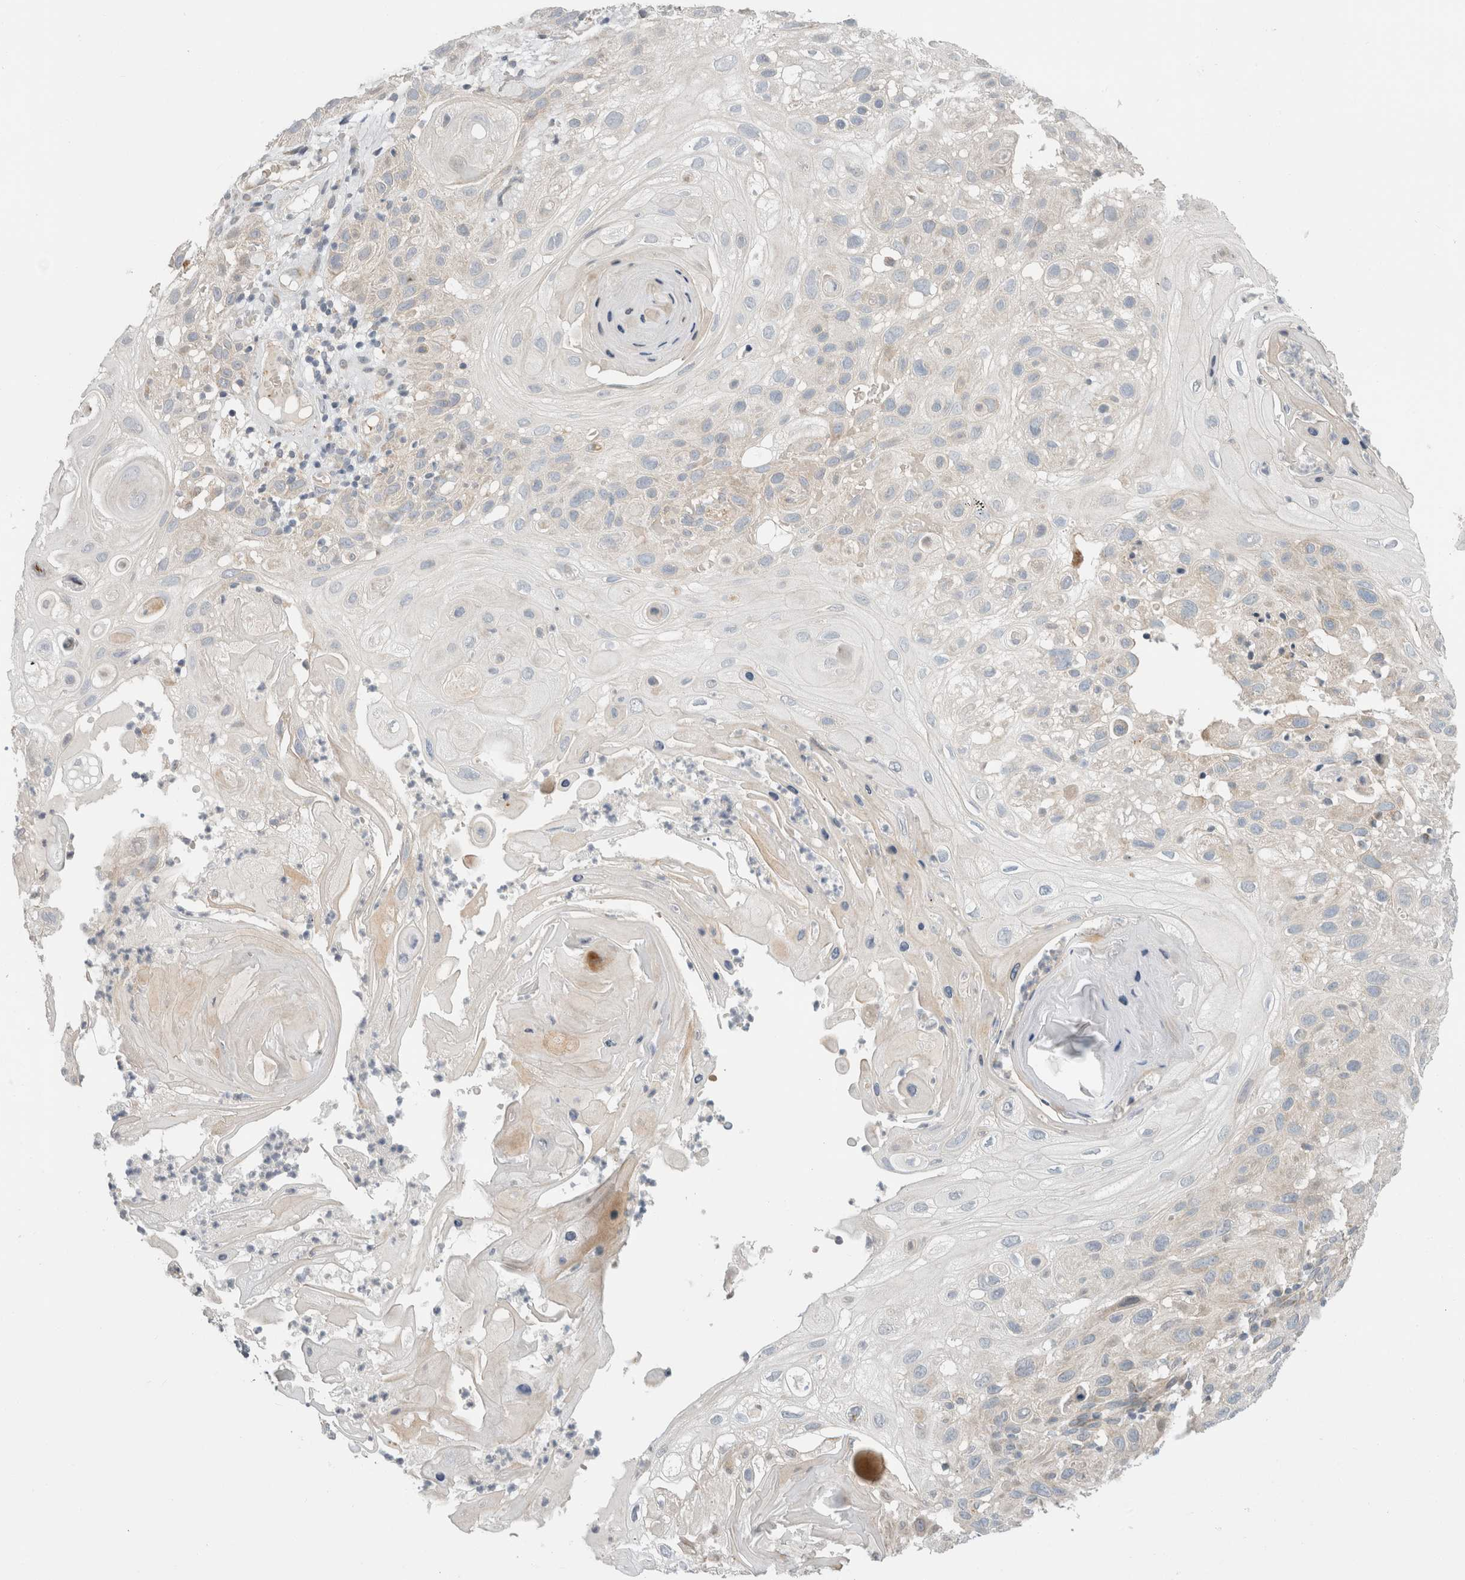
{"staining": {"intensity": "negative", "quantity": "none", "location": "none"}, "tissue": "skin cancer", "cell_type": "Tumor cells", "image_type": "cancer", "snomed": [{"axis": "morphology", "description": "Normal tissue, NOS"}, {"axis": "morphology", "description": "Squamous cell carcinoma, NOS"}, {"axis": "topography", "description": "Skin"}], "caption": "Tumor cells are negative for protein expression in human squamous cell carcinoma (skin). (DAB (3,3'-diaminobenzidine) immunohistochemistry (IHC), high magnification).", "gene": "KPNA5", "patient": {"sex": "female", "age": 96}}